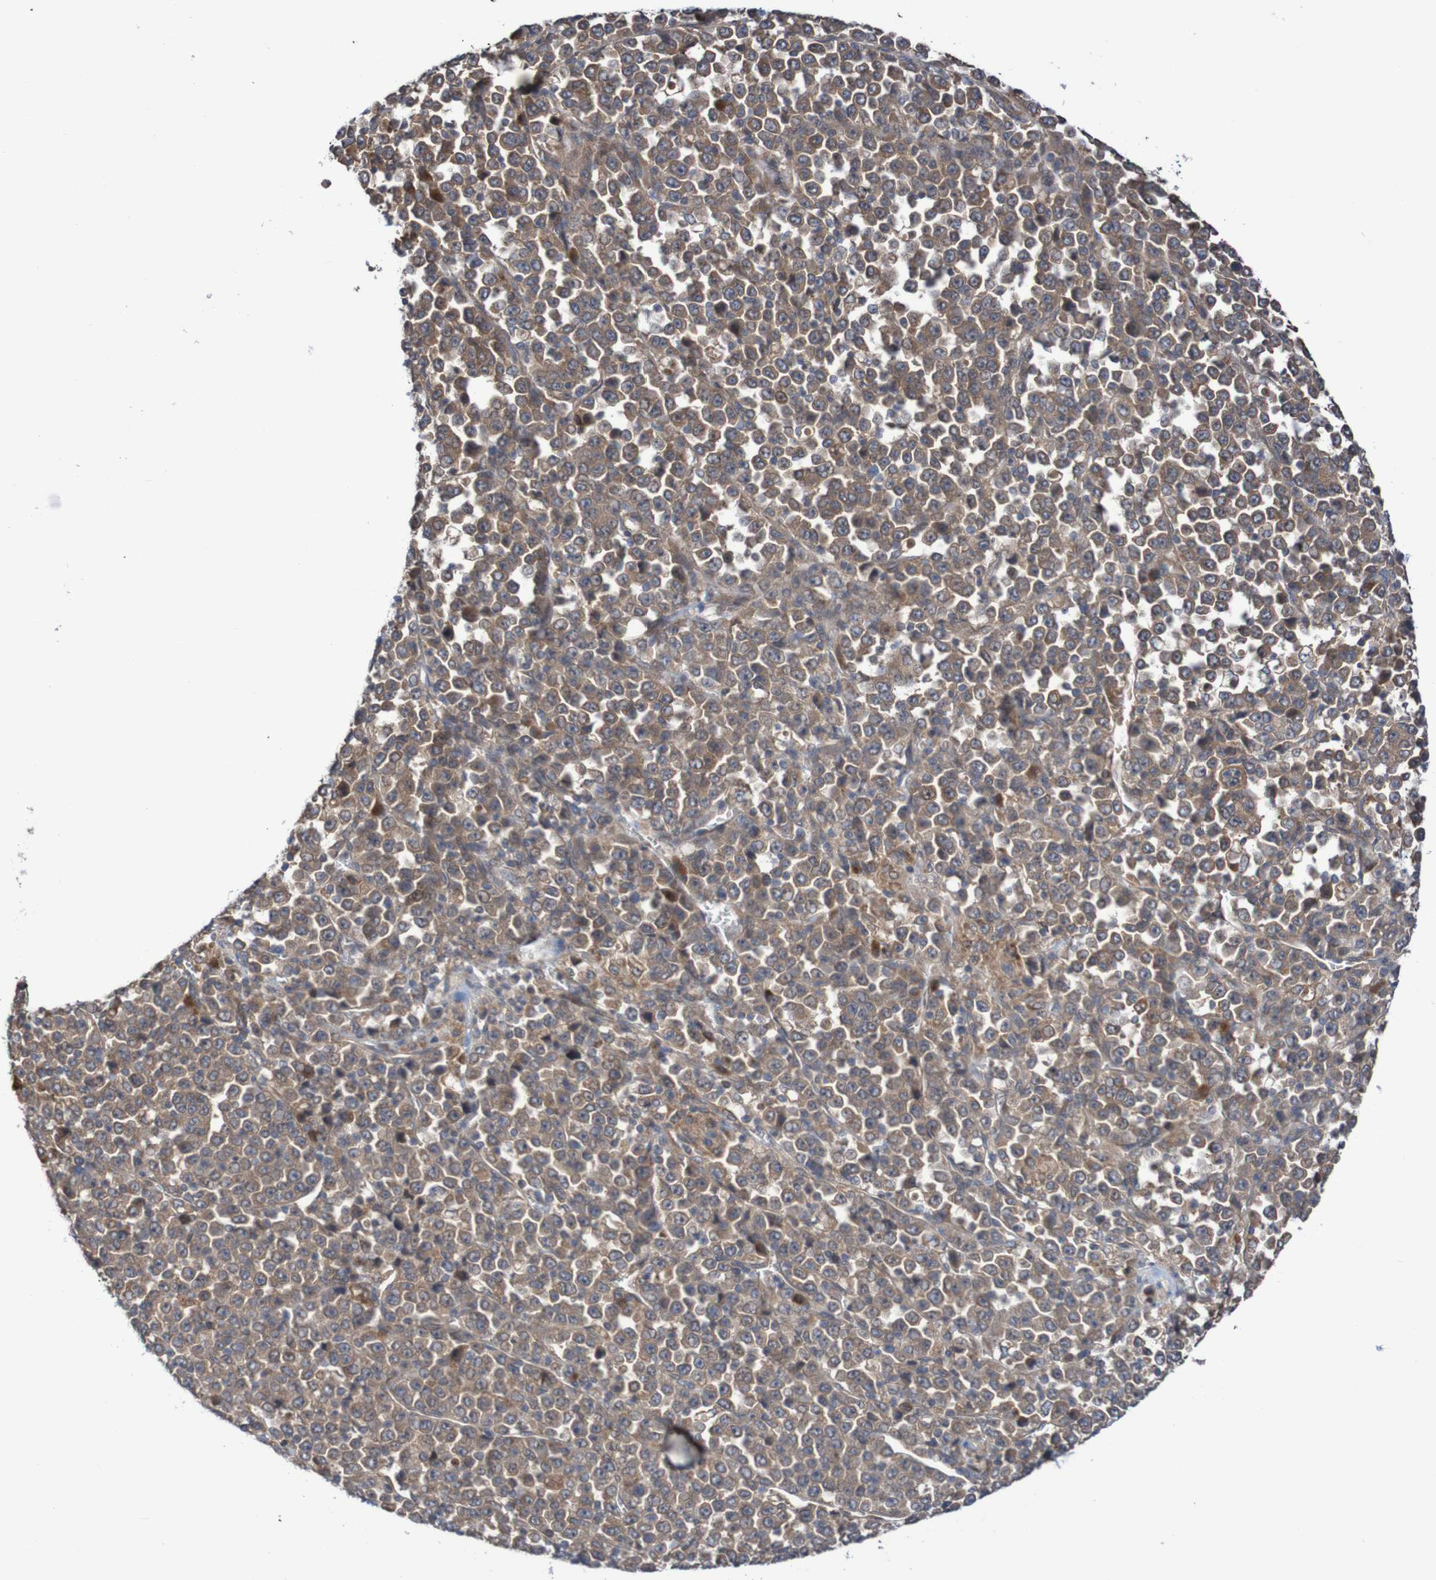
{"staining": {"intensity": "moderate", "quantity": ">75%", "location": "cytoplasmic/membranous"}, "tissue": "stomach cancer", "cell_type": "Tumor cells", "image_type": "cancer", "snomed": [{"axis": "morphology", "description": "Normal tissue, NOS"}, {"axis": "morphology", "description": "Adenocarcinoma, NOS"}, {"axis": "topography", "description": "Stomach, upper"}, {"axis": "topography", "description": "Stomach"}], "caption": "A micrograph of stomach adenocarcinoma stained for a protein displays moderate cytoplasmic/membranous brown staining in tumor cells.", "gene": "PHPT1", "patient": {"sex": "male", "age": 59}}